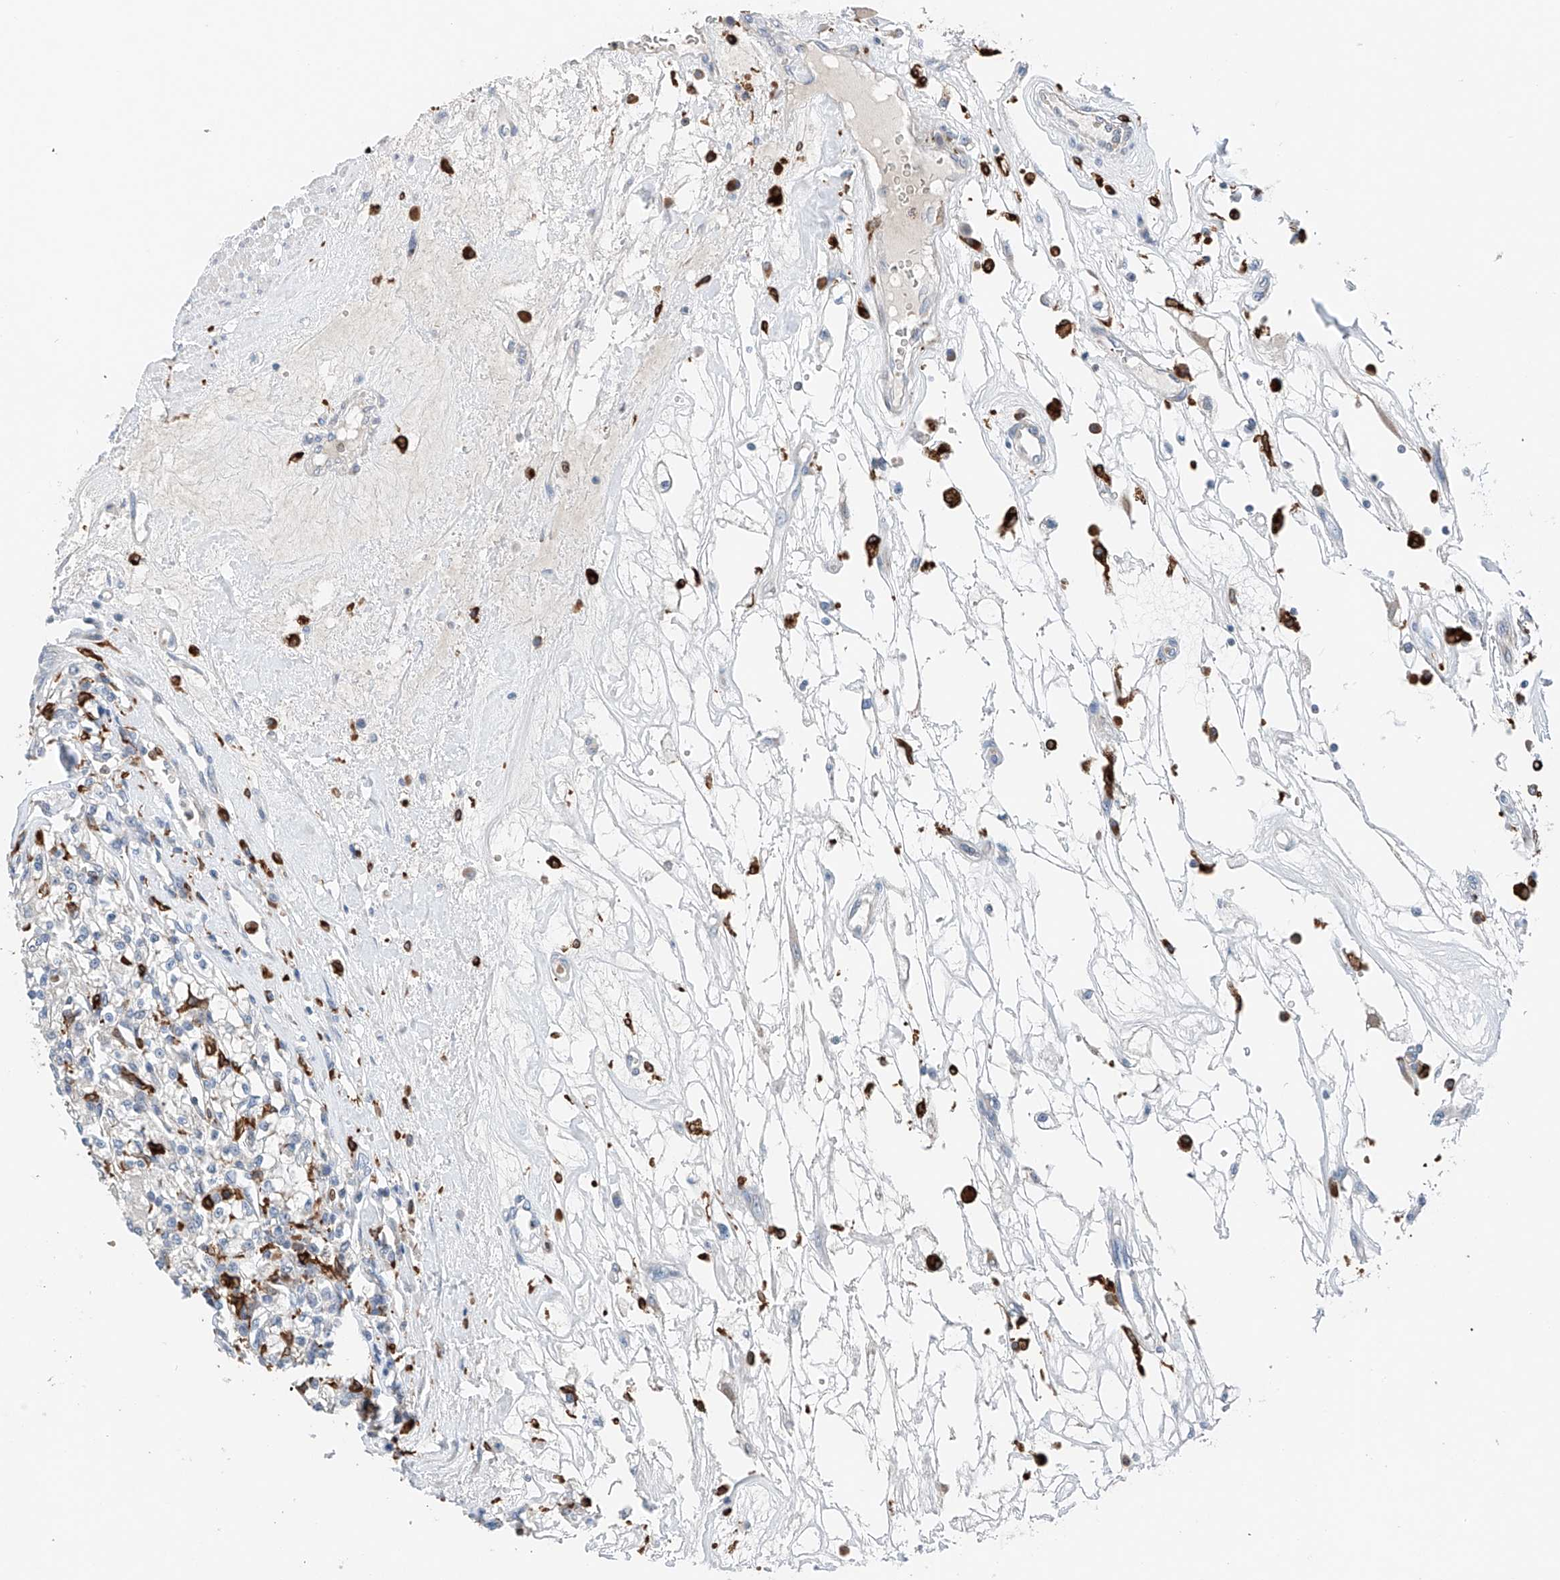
{"staining": {"intensity": "negative", "quantity": "none", "location": "none"}, "tissue": "renal cancer", "cell_type": "Tumor cells", "image_type": "cancer", "snomed": [{"axis": "morphology", "description": "Adenocarcinoma, NOS"}, {"axis": "topography", "description": "Kidney"}], "caption": "Protein analysis of renal cancer exhibits no significant expression in tumor cells. The staining is performed using DAB (3,3'-diaminobenzidine) brown chromogen with nuclei counter-stained in using hematoxylin.", "gene": "TBXAS1", "patient": {"sex": "female", "age": 59}}